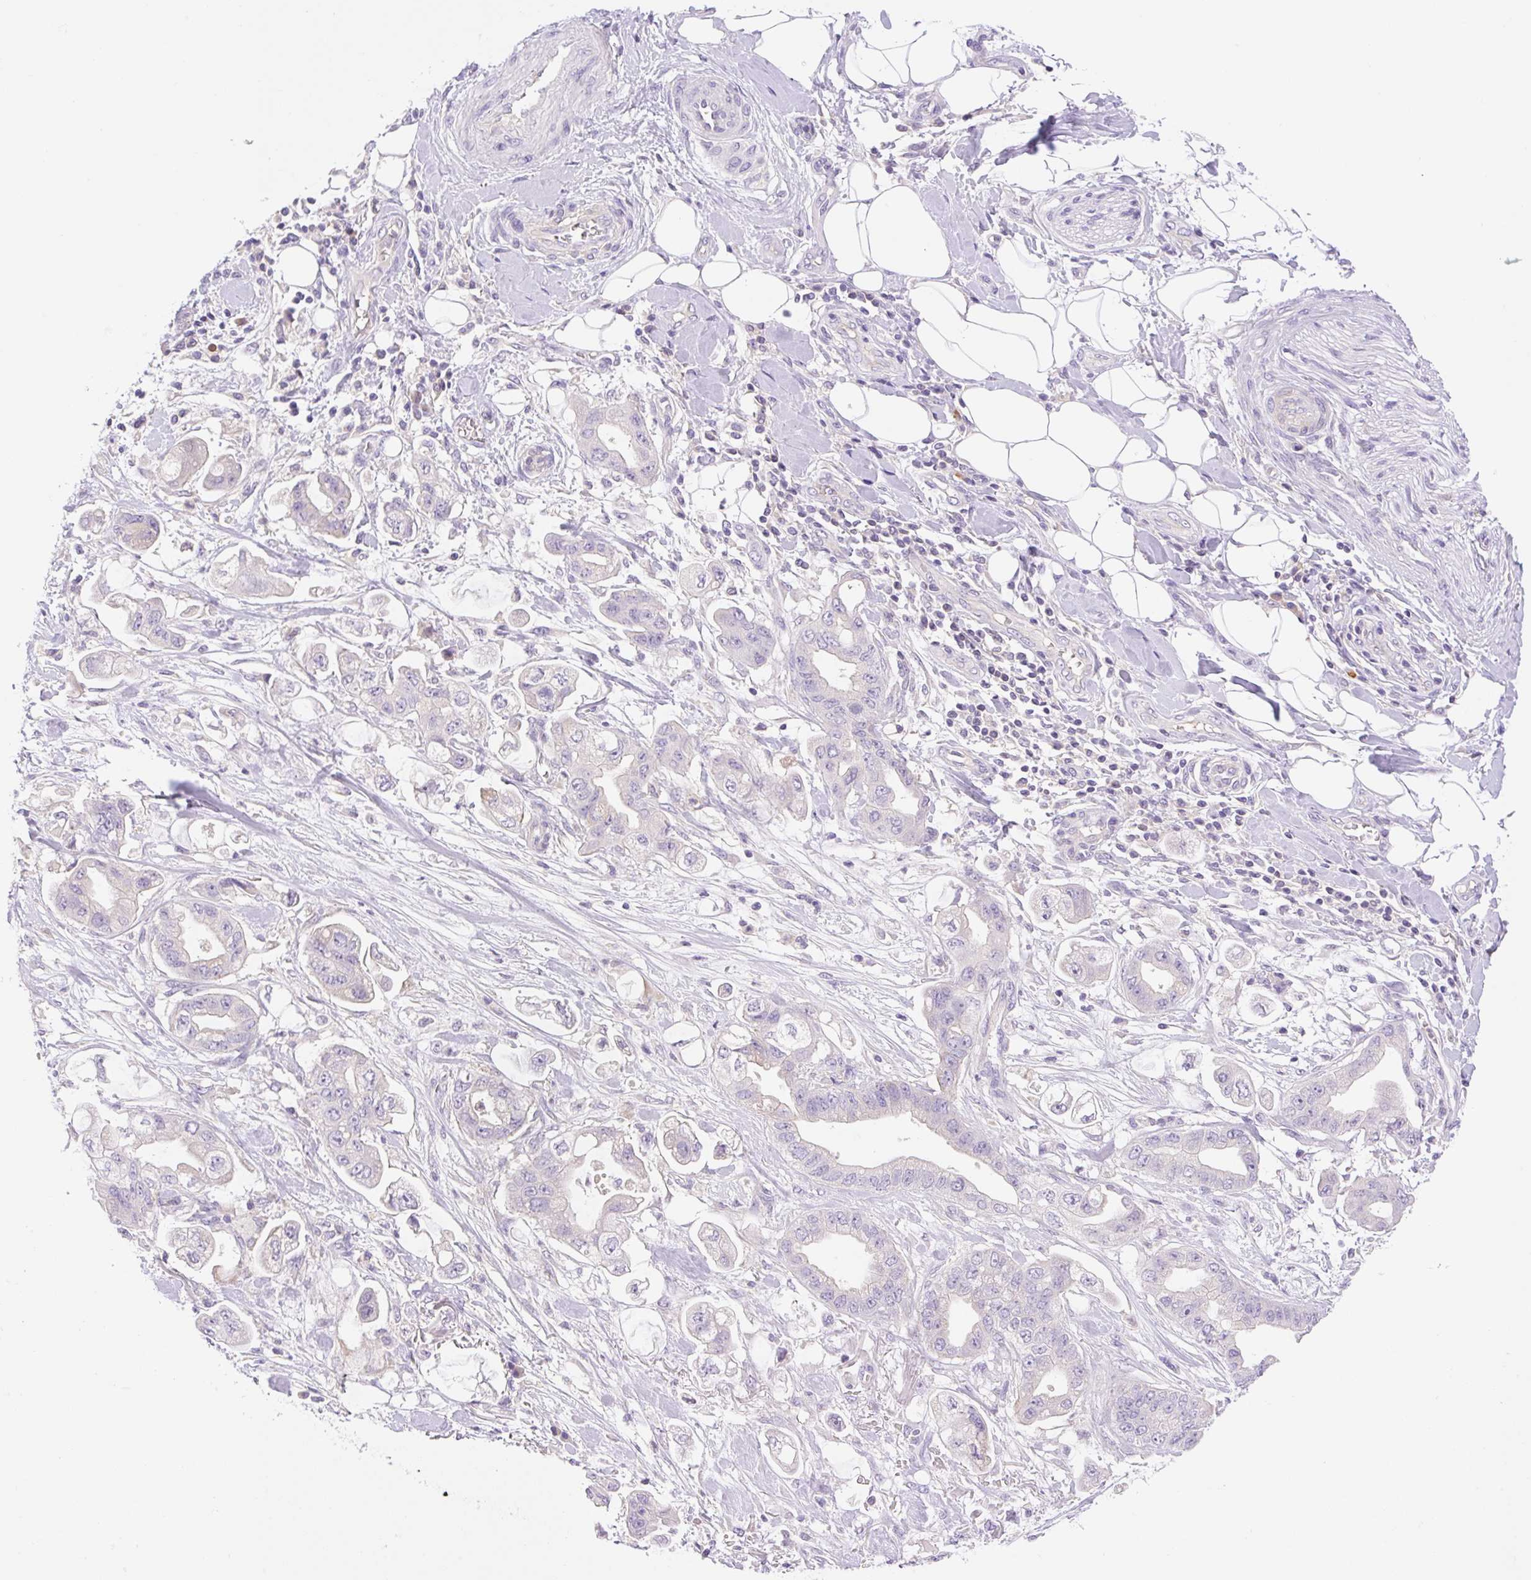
{"staining": {"intensity": "negative", "quantity": "none", "location": "none"}, "tissue": "stomach cancer", "cell_type": "Tumor cells", "image_type": "cancer", "snomed": [{"axis": "morphology", "description": "Adenocarcinoma, NOS"}, {"axis": "topography", "description": "Stomach"}], "caption": "Photomicrograph shows no protein staining in tumor cells of stomach adenocarcinoma tissue.", "gene": "DENND5A", "patient": {"sex": "male", "age": 62}}